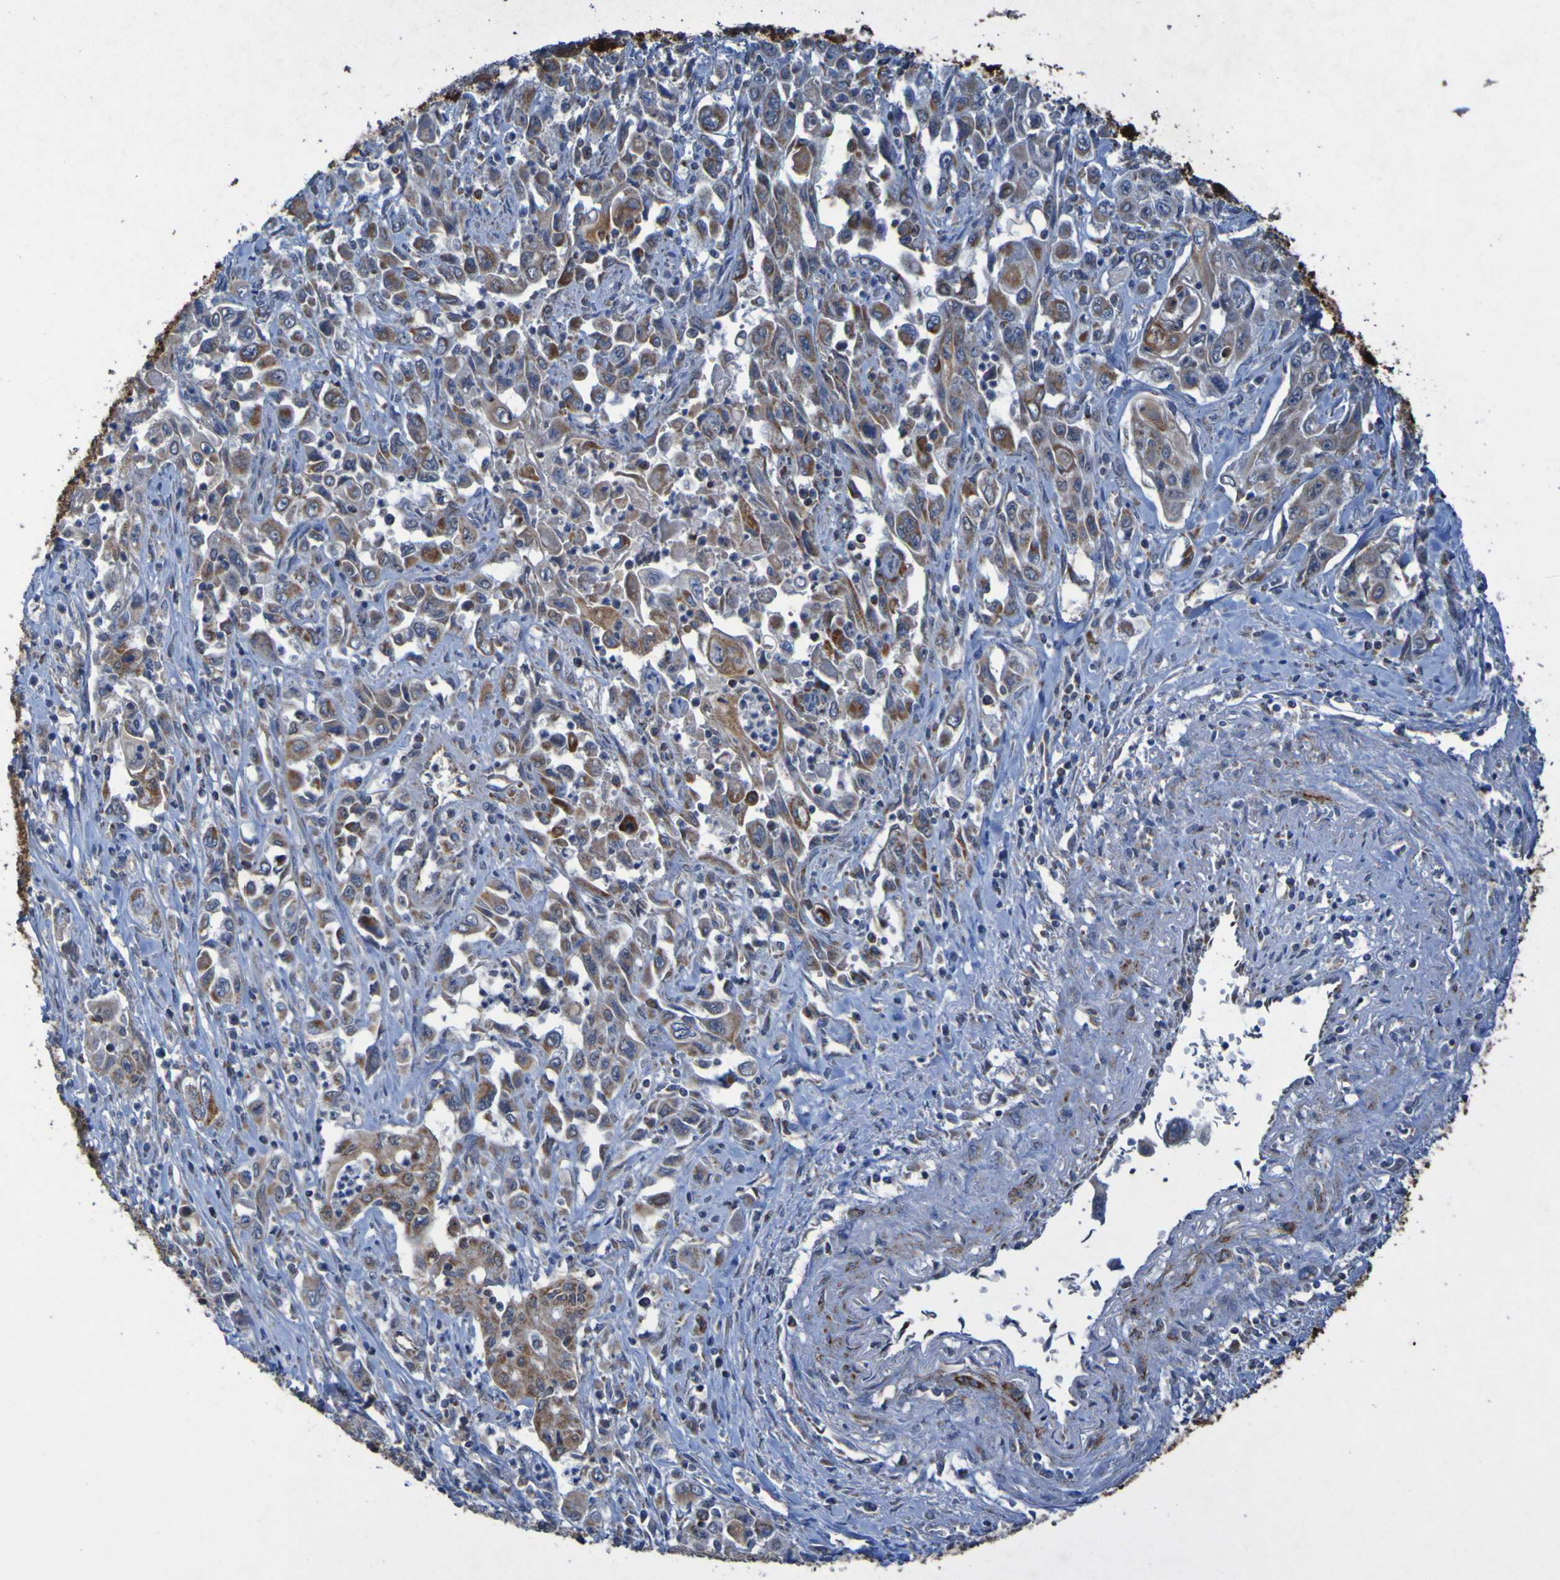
{"staining": {"intensity": "moderate", "quantity": ">75%", "location": "cytoplasmic/membranous"}, "tissue": "pancreatic cancer", "cell_type": "Tumor cells", "image_type": "cancer", "snomed": [{"axis": "morphology", "description": "Adenocarcinoma, NOS"}, {"axis": "topography", "description": "Pancreas"}], "caption": "This micrograph displays pancreatic cancer (adenocarcinoma) stained with IHC to label a protein in brown. The cytoplasmic/membranous of tumor cells show moderate positivity for the protein. Nuclei are counter-stained blue.", "gene": "CCDC51", "patient": {"sex": "male", "age": 70}}